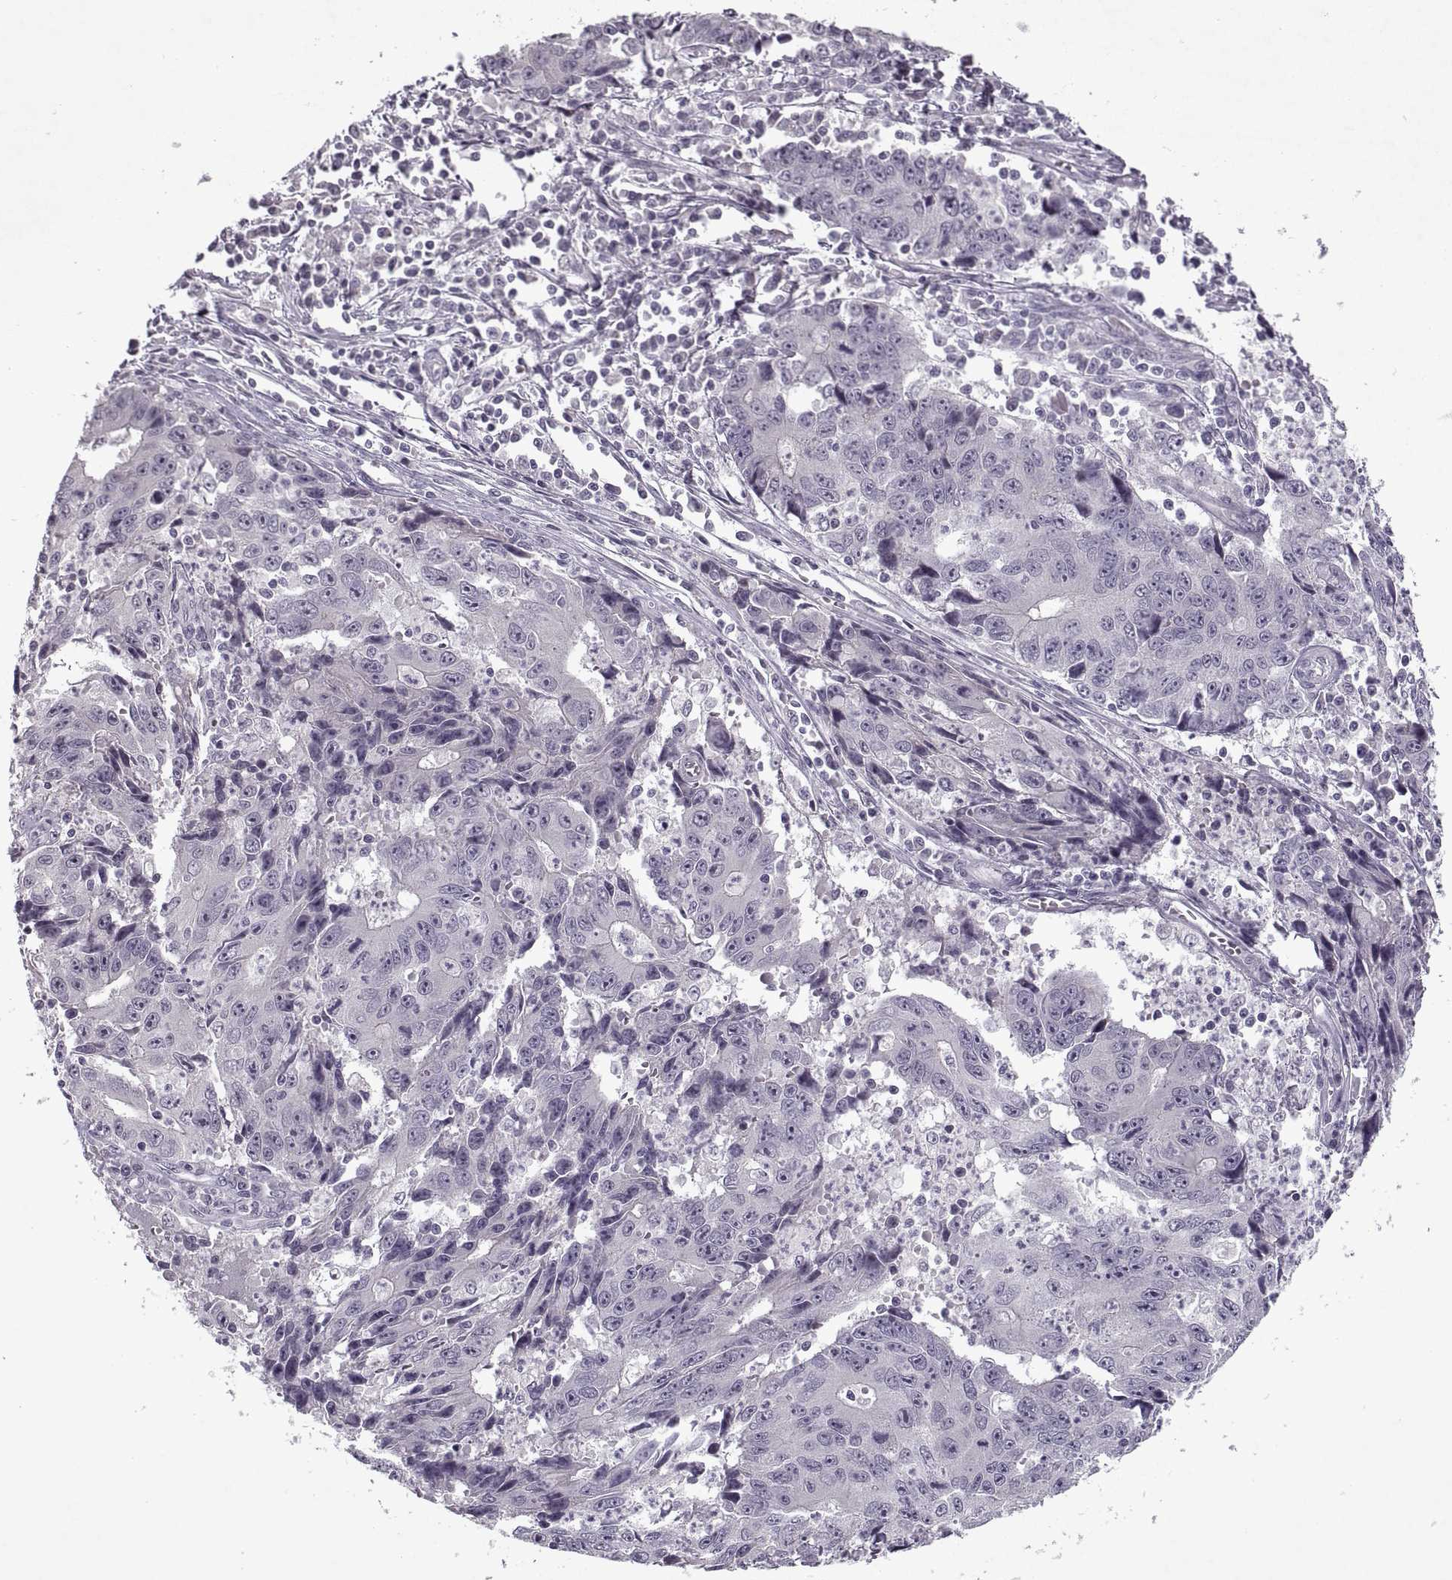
{"staining": {"intensity": "negative", "quantity": "none", "location": "none"}, "tissue": "liver cancer", "cell_type": "Tumor cells", "image_type": "cancer", "snomed": [{"axis": "morphology", "description": "Cholangiocarcinoma"}, {"axis": "topography", "description": "Liver"}], "caption": "High power microscopy photomicrograph of an immunohistochemistry image of cholangiocarcinoma (liver), revealing no significant staining in tumor cells. The staining is performed using DAB (3,3'-diaminobenzidine) brown chromogen with nuclei counter-stained in using hematoxylin.", "gene": "MGAT4D", "patient": {"sex": "male", "age": 65}}